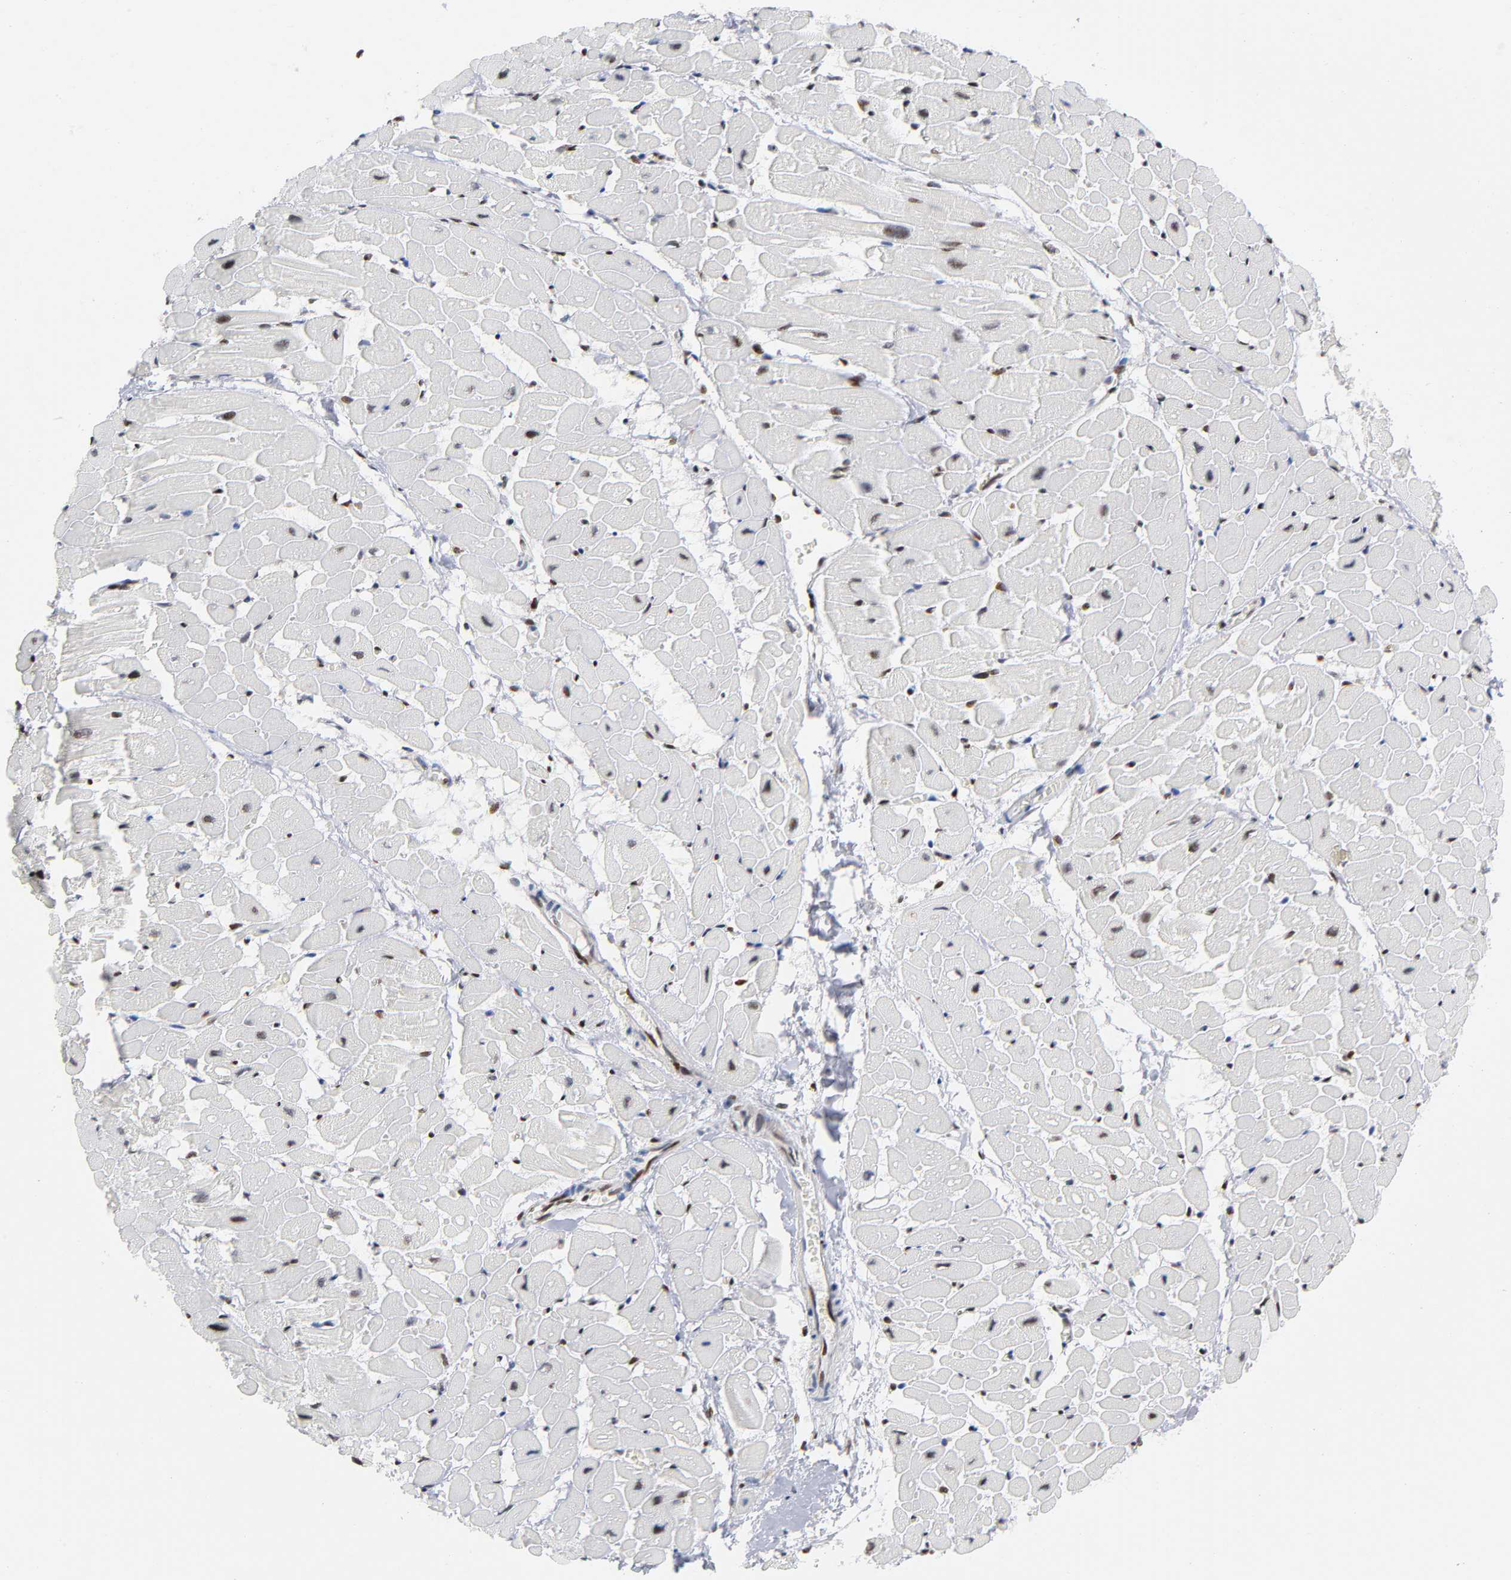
{"staining": {"intensity": "moderate", "quantity": "25%-75%", "location": "nuclear"}, "tissue": "heart muscle", "cell_type": "Cardiomyocytes", "image_type": "normal", "snomed": [{"axis": "morphology", "description": "Normal tissue, NOS"}, {"axis": "topography", "description": "Heart"}], "caption": "The photomicrograph shows staining of benign heart muscle, revealing moderate nuclear protein staining (brown color) within cardiomyocytes.", "gene": "CREBBP", "patient": {"sex": "male", "age": 45}}